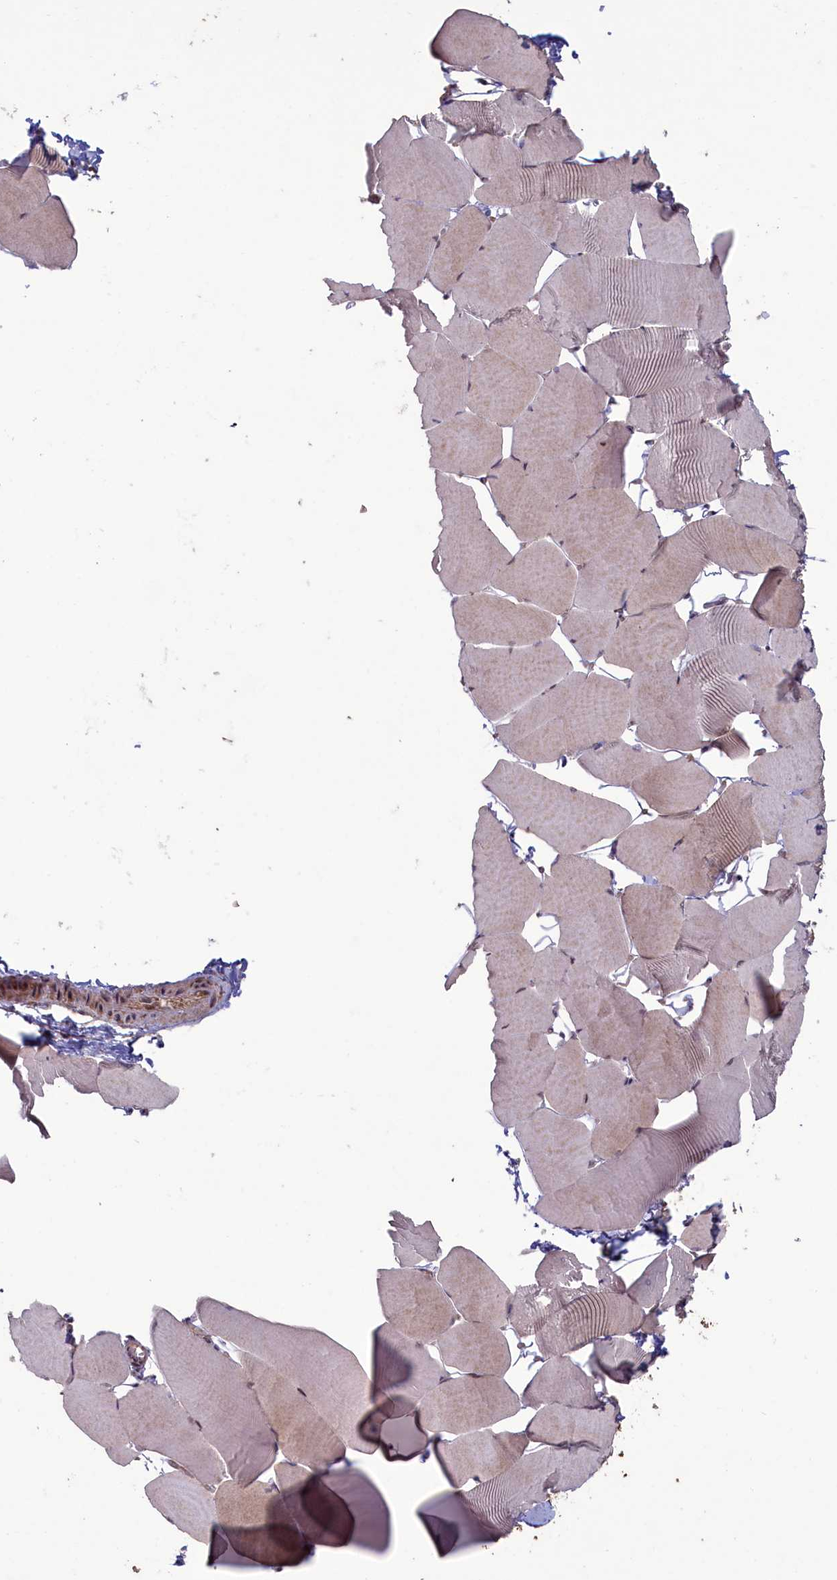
{"staining": {"intensity": "moderate", "quantity": "25%-75%", "location": "cytoplasmic/membranous"}, "tissue": "skeletal muscle", "cell_type": "Myocytes", "image_type": "normal", "snomed": [{"axis": "morphology", "description": "Normal tissue, NOS"}, {"axis": "topography", "description": "Skeletal muscle"}], "caption": "A high-resolution histopathology image shows immunohistochemistry staining of normal skeletal muscle, which exhibits moderate cytoplasmic/membranous staining in about 25%-75% of myocytes.", "gene": "CIAO2B", "patient": {"sex": "male", "age": 25}}